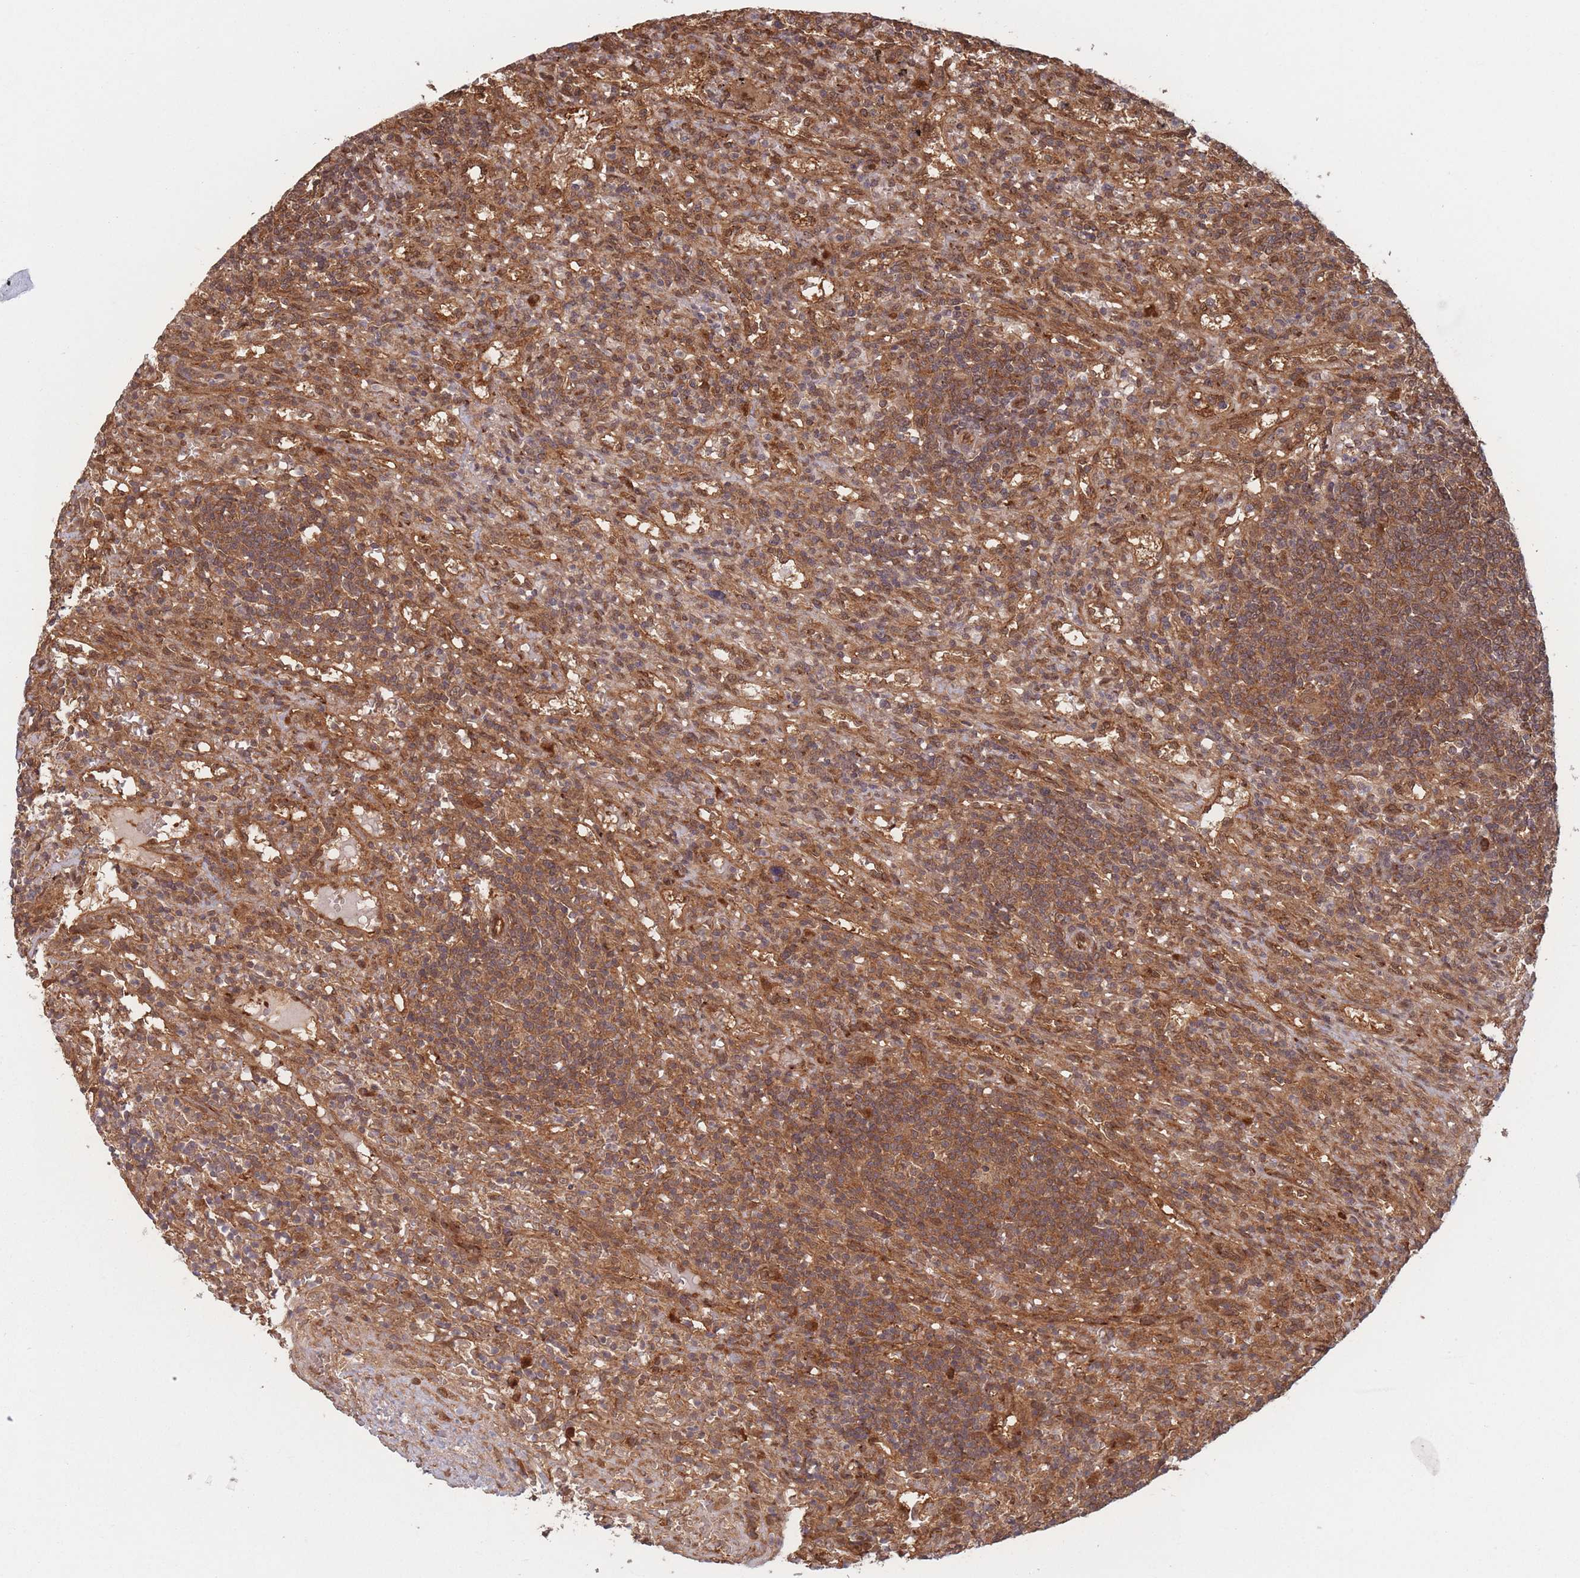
{"staining": {"intensity": "moderate", "quantity": ">75%", "location": "cytoplasmic/membranous"}, "tissue": "lymphoma", "cell_type": "Tumor cells", "image_type": "cancer", "snomed": [{"axis": "morphology", "description": "Malignant lymphoma, non-Hodgkin's type, Low grade"}, {"axis": "topography", "description": "Spleen"}], "caption": "Tumor cells show moderate cytoplasmic/membranous positivity in about >75% of cells in lymphoma.", "gene": "PODXL2", "patient": {"sex": "male", "age": 76}}